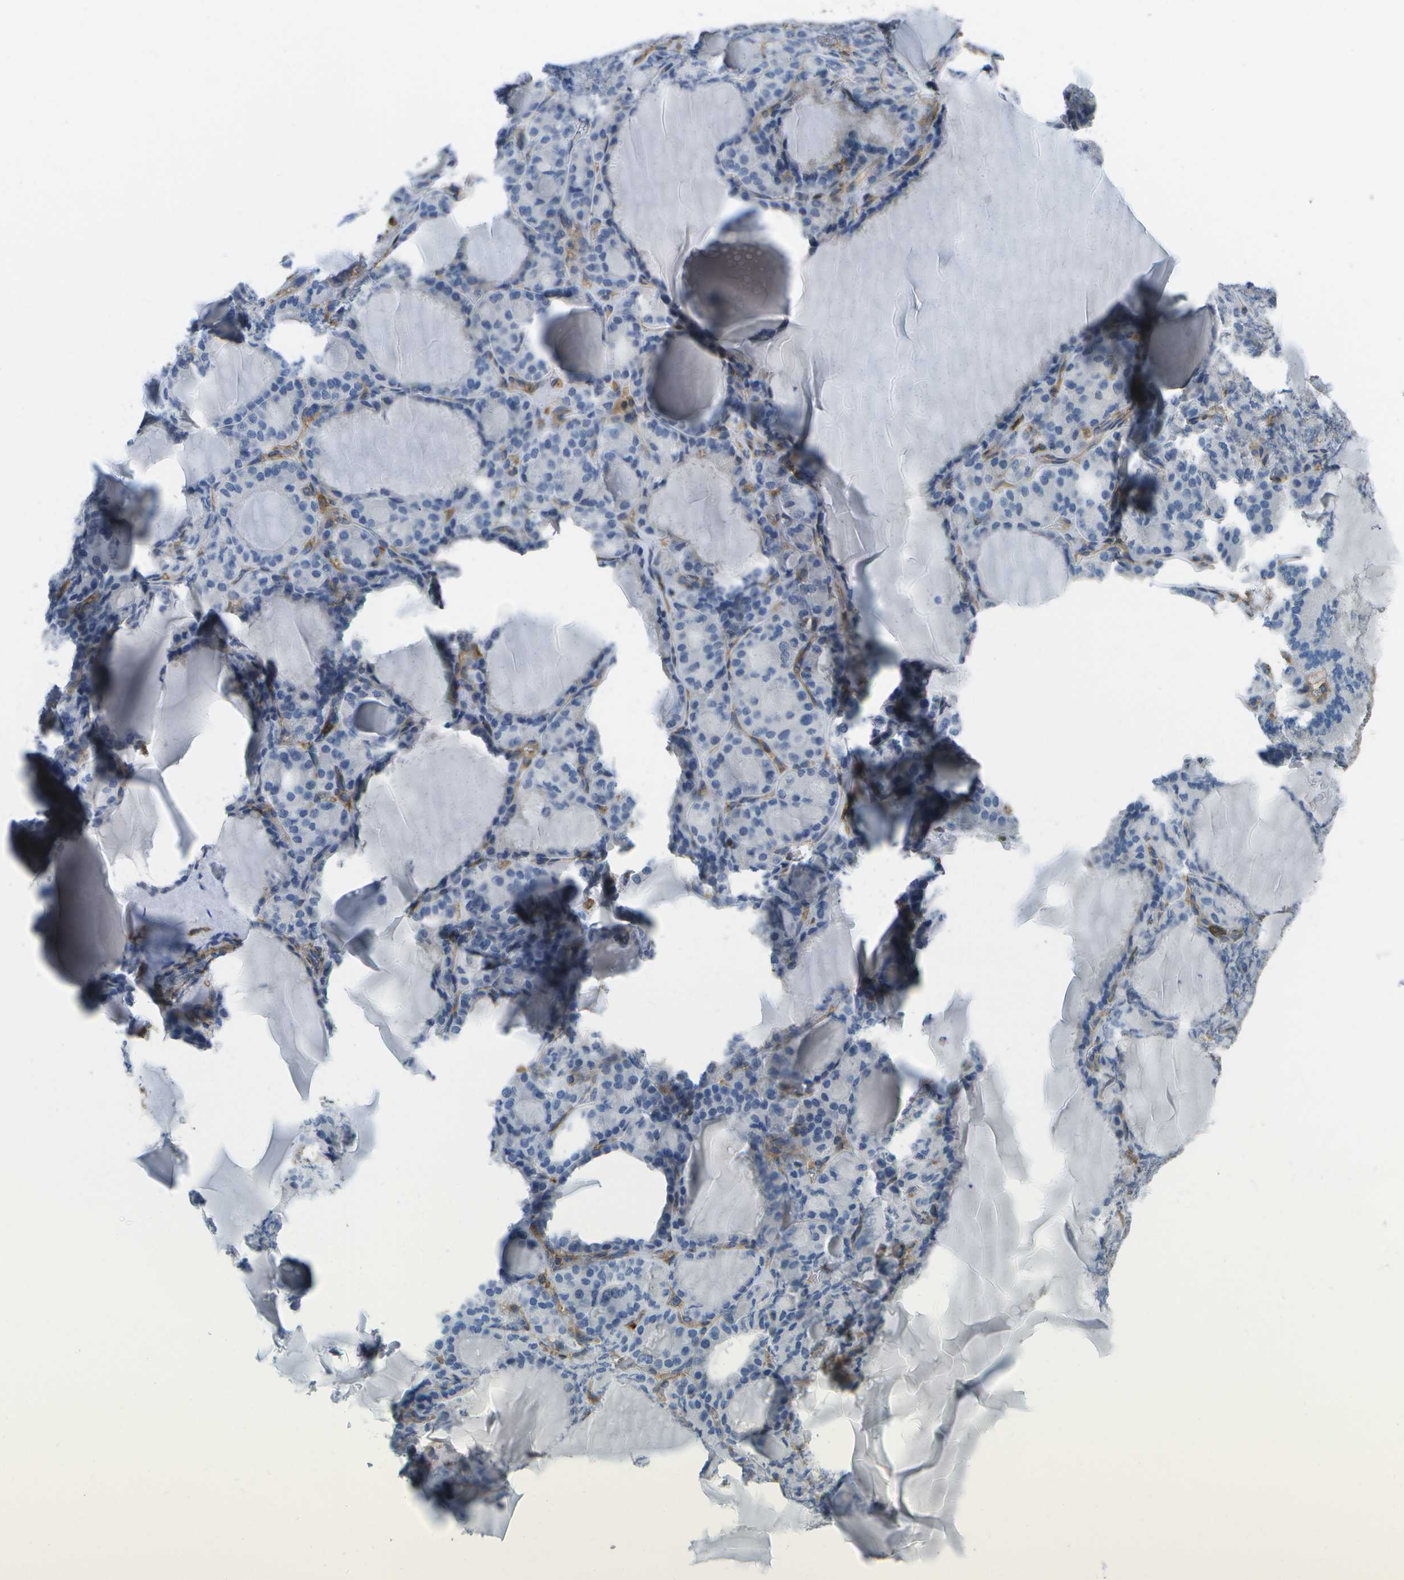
{"staining": {"intensity": "negative", "quantity": "none", "location": "none"}, "tissue": "thyroid gland", "cell_type": "Glandular cells", "image_type": "normal", "snomed": [{"axis": "morphology", "description": "Normal tissue, NOS"}, {"axis": "topography", "description": "Thyroid gland"}], "caption": "The micrograph shows no staining of glandular cells in normal thyroid gland.", "gene": "RCSD1", "patient": {"sex": "female", "age": 28}}